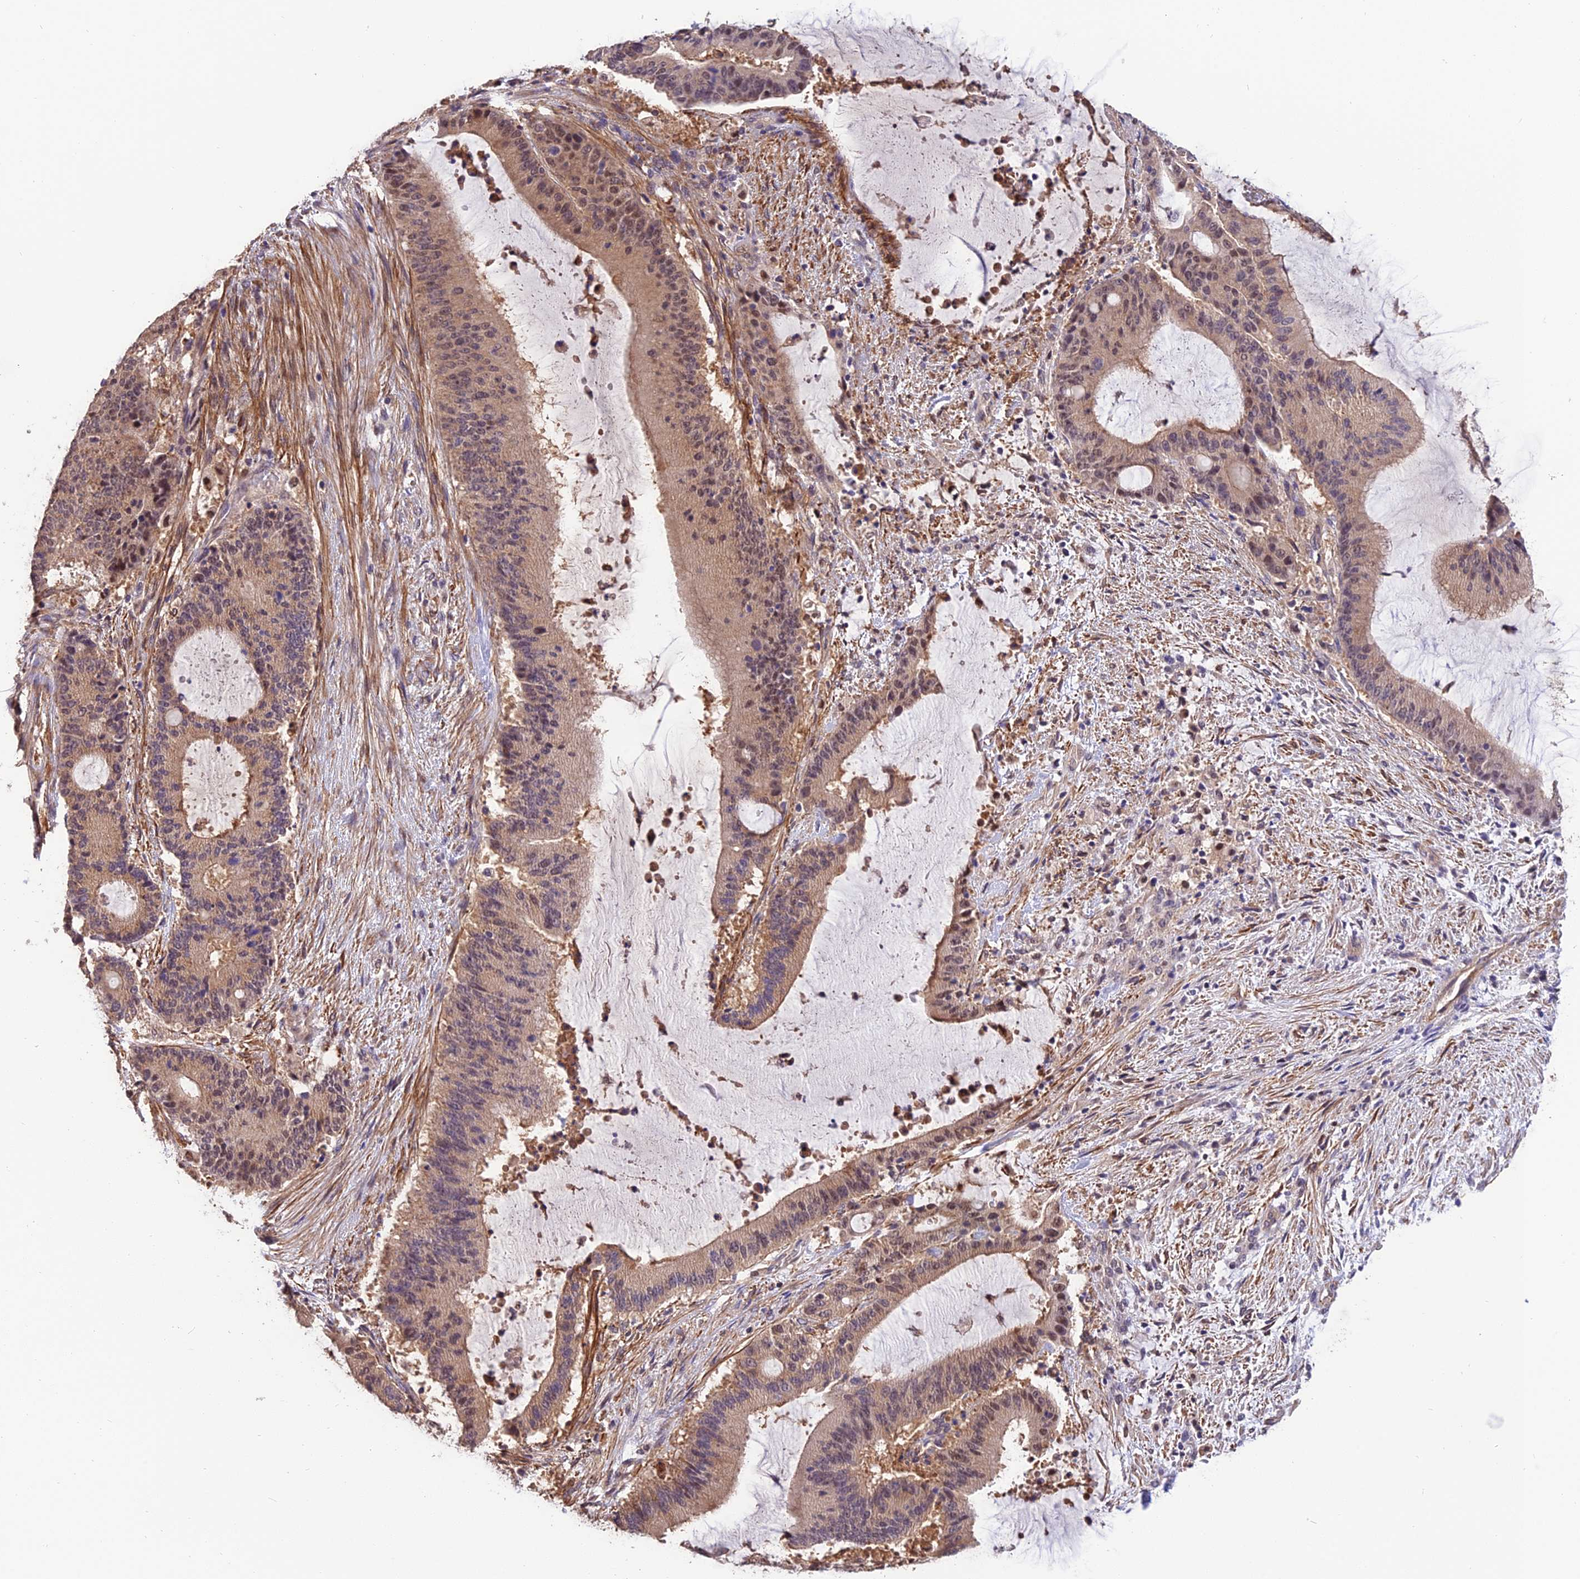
{"staining": {"intensity": "weak", "quantity": "<25%", "location": "nuclear"}, "tissue": "liver cancer", "cell_type": "Tumor cells", "image_type": "cancer", "snomed": [{"axis": "morphology", "description": "Normal tissue, NOS"}, {"axis": "morphology", "description": "Cholangiocarcinoma"}, {"axis": "topography", "description": "Liver"}, {"axis": "topography", "description": "Peripheral nerve tissue"}], "caption": "Tumor cells show no significant staining in liver cholangiocarcinoma.", "gene": "PSMB3", "patient": {"sex": "female", "age": 73}}